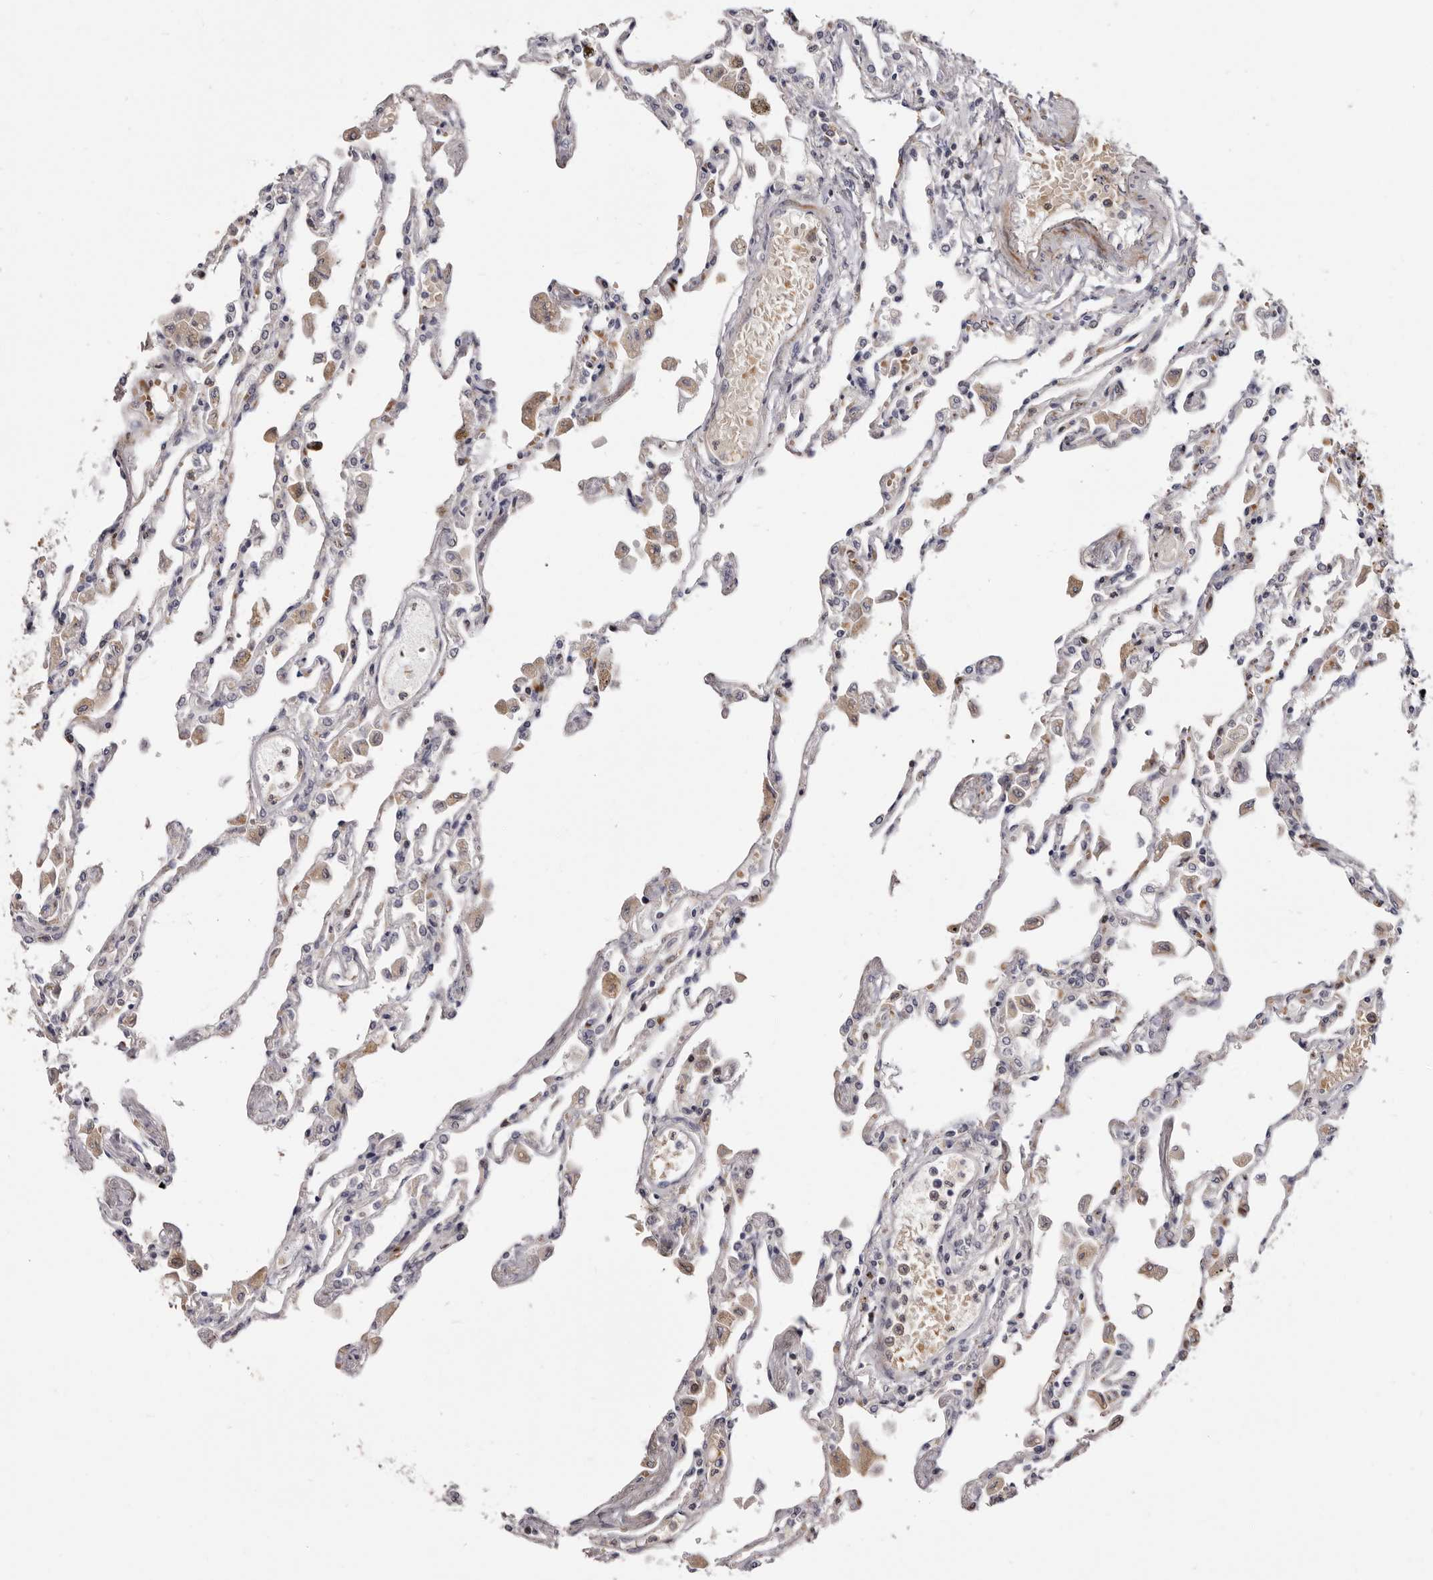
{"staining": {"intensity": "negative", "quantity": "none", "location": "none"}, "tissue": "lung", "cell_type": "Alveolar cells", "image_type": "normal", "snomed": [{"axis": "morphology", "description": "Normal tissue, NOS"}, {"axis": "topography", "description": "Bronchus"}, {"axis": "topography", "description": "Lung"}], "caption": "This is an IHC histopathology image of normal human lung. There is no staining in alveolar cells.", "gene": "AIDA", "patient": {"sex": "female", "age": 49}}